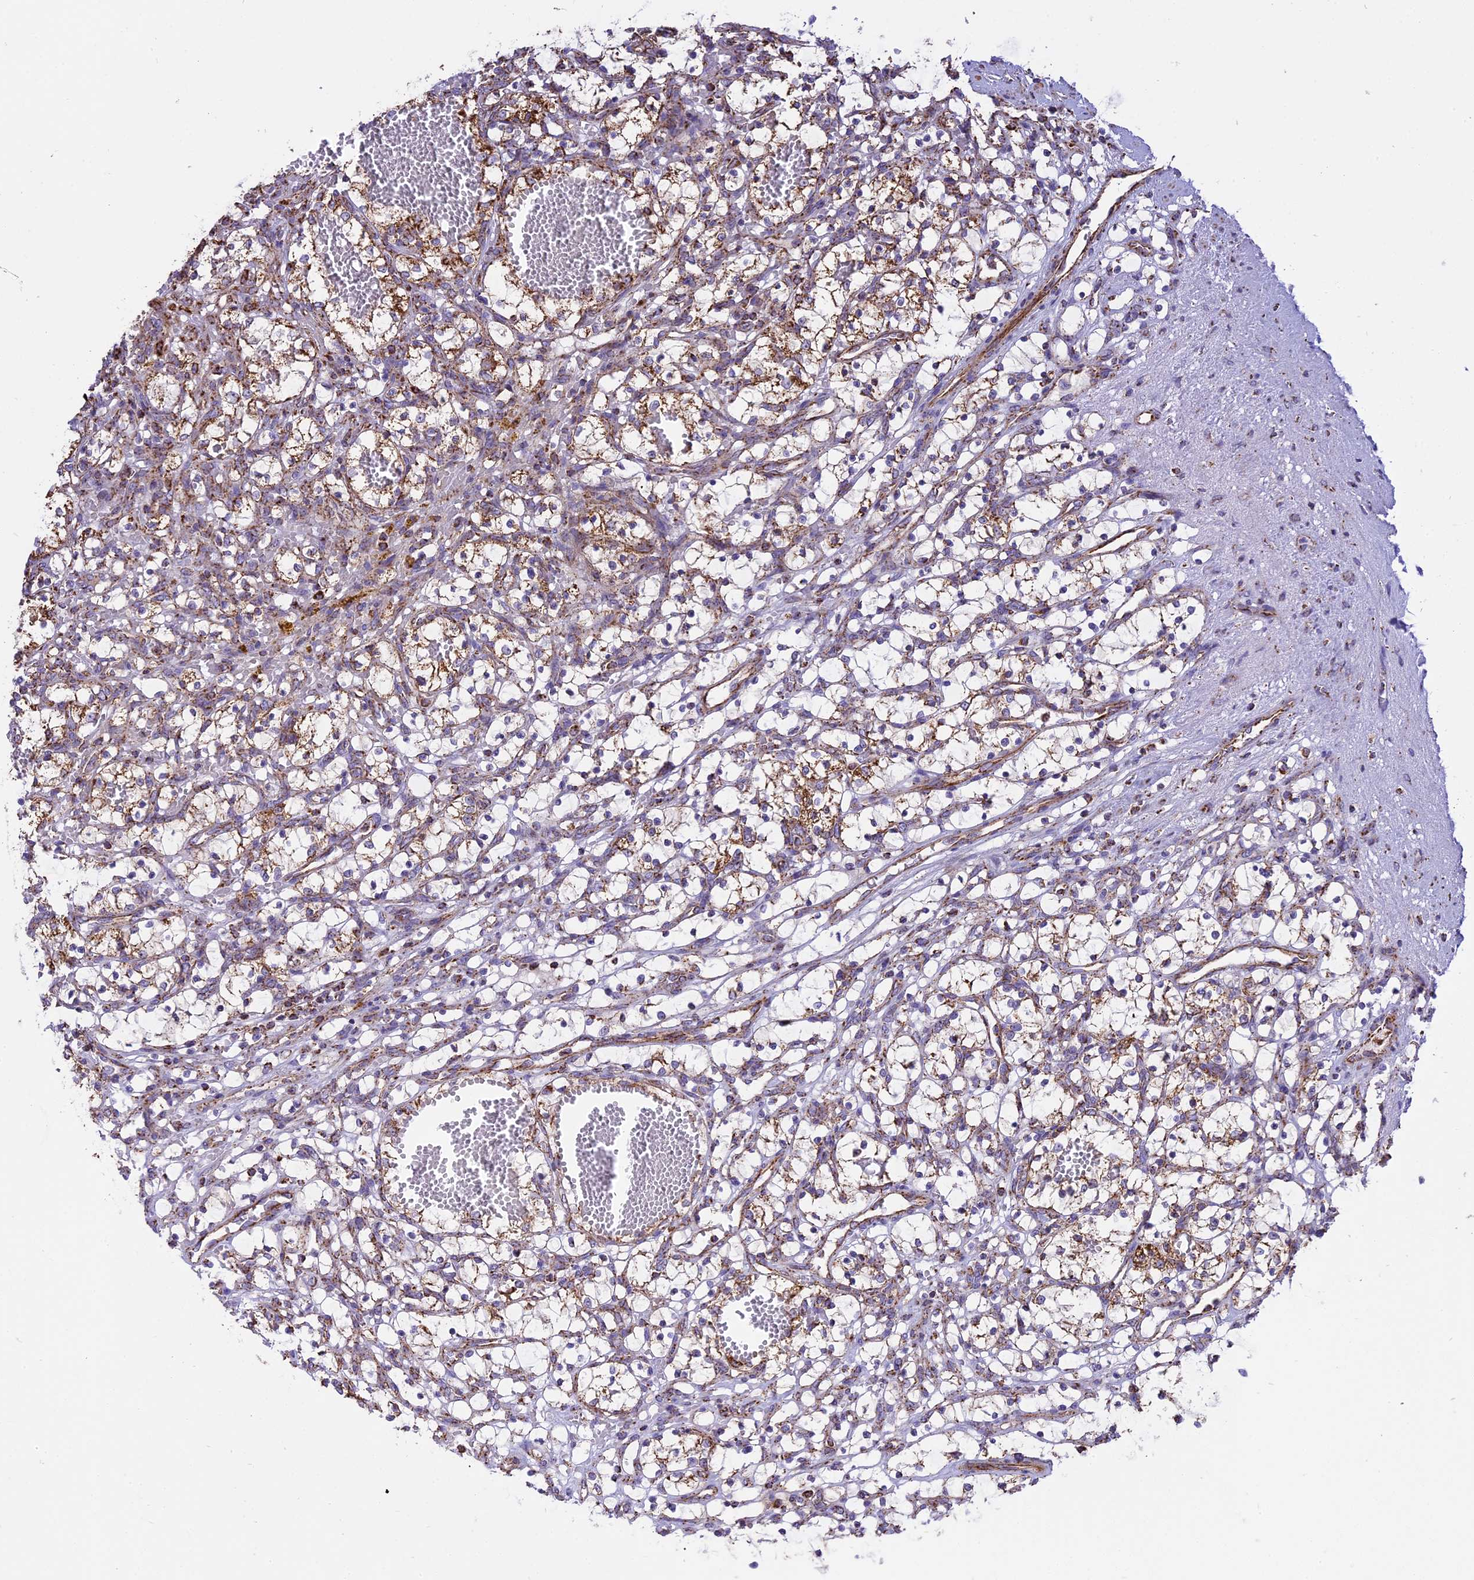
{"staining": {"intensity": "moderate", "quantity": "<25%", "location": "cytoplasmic/membranous"}, "tissue": "renal cancer", "cell_type": "Tumor cells", "image_type": "cancer", "snomed": [{"axis": "morphology", "description": "Adenocarcinoma, NOS"}, {"axis": "topography", "description": "Kidney"}], "caption": "Brown immunohistochemical staining in renal cancer shows moderate cytoplasmic/membranous staining in approximately <25% of tumor cells.", "gene": "TTC4", "patient": {"sex": "female", "age": 69}}